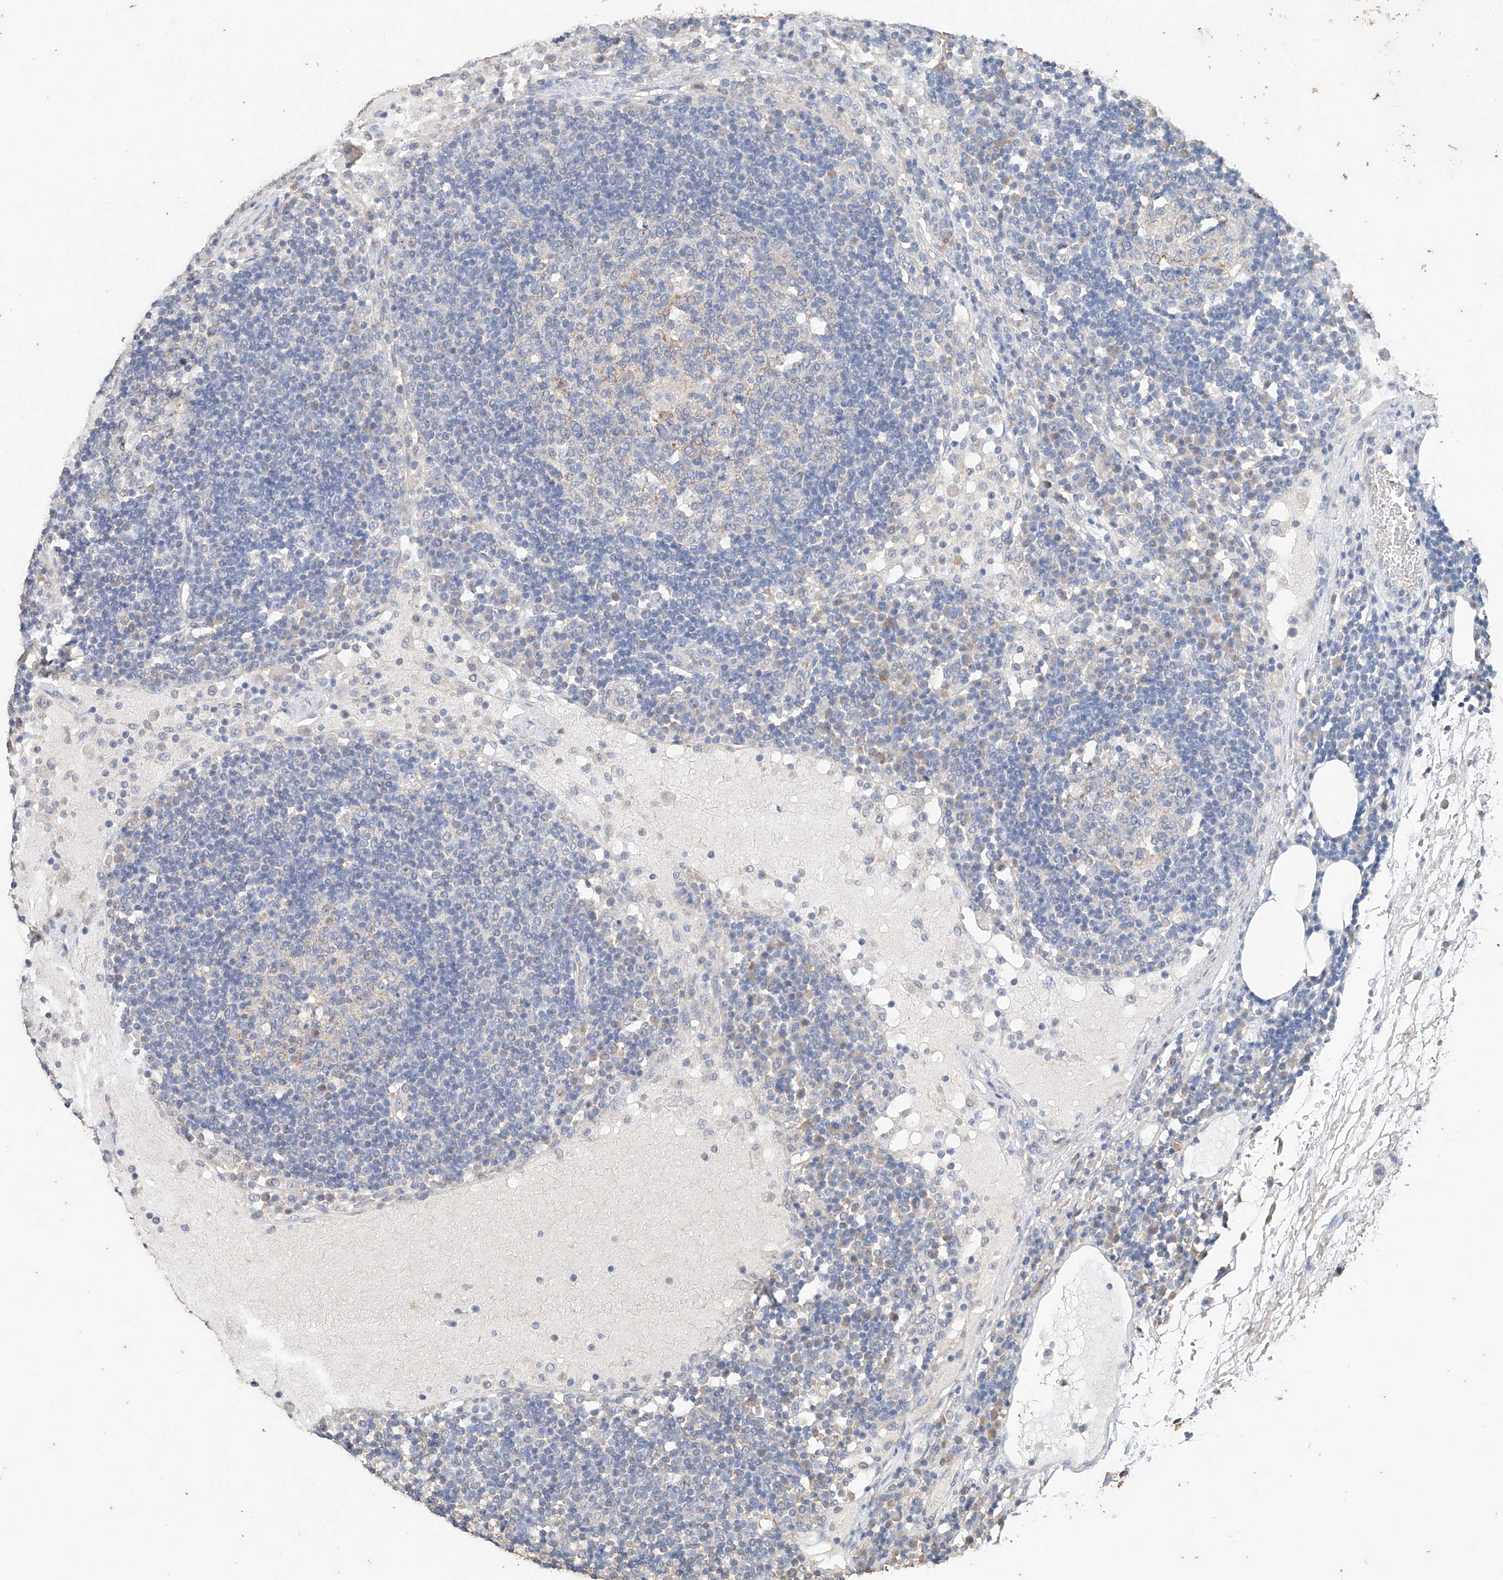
{"staining": {"intensity": "negative", "quantity": "none", "location": "none"}, "tissue": "lymph node", "cell_type": "Germinal center cells", "image_type": "normal", "snomed": [{"axis": "morphology", "description": "Normal tissue, NOS"}, {"axis": "topography", "description": "Lymph node"}], "caption": "Immunohistochemistry (IHC) image of benign lymph node stained for a protein (brown), which displays no expression in germinal center cells. The staining is performed using DAB (3,3'-diaminobenzidine) brown chromogen with nuclei counter-stained in using hematoxylin.", "gene": "CERS4", "patient": {"sex": "female", "age": 53}}